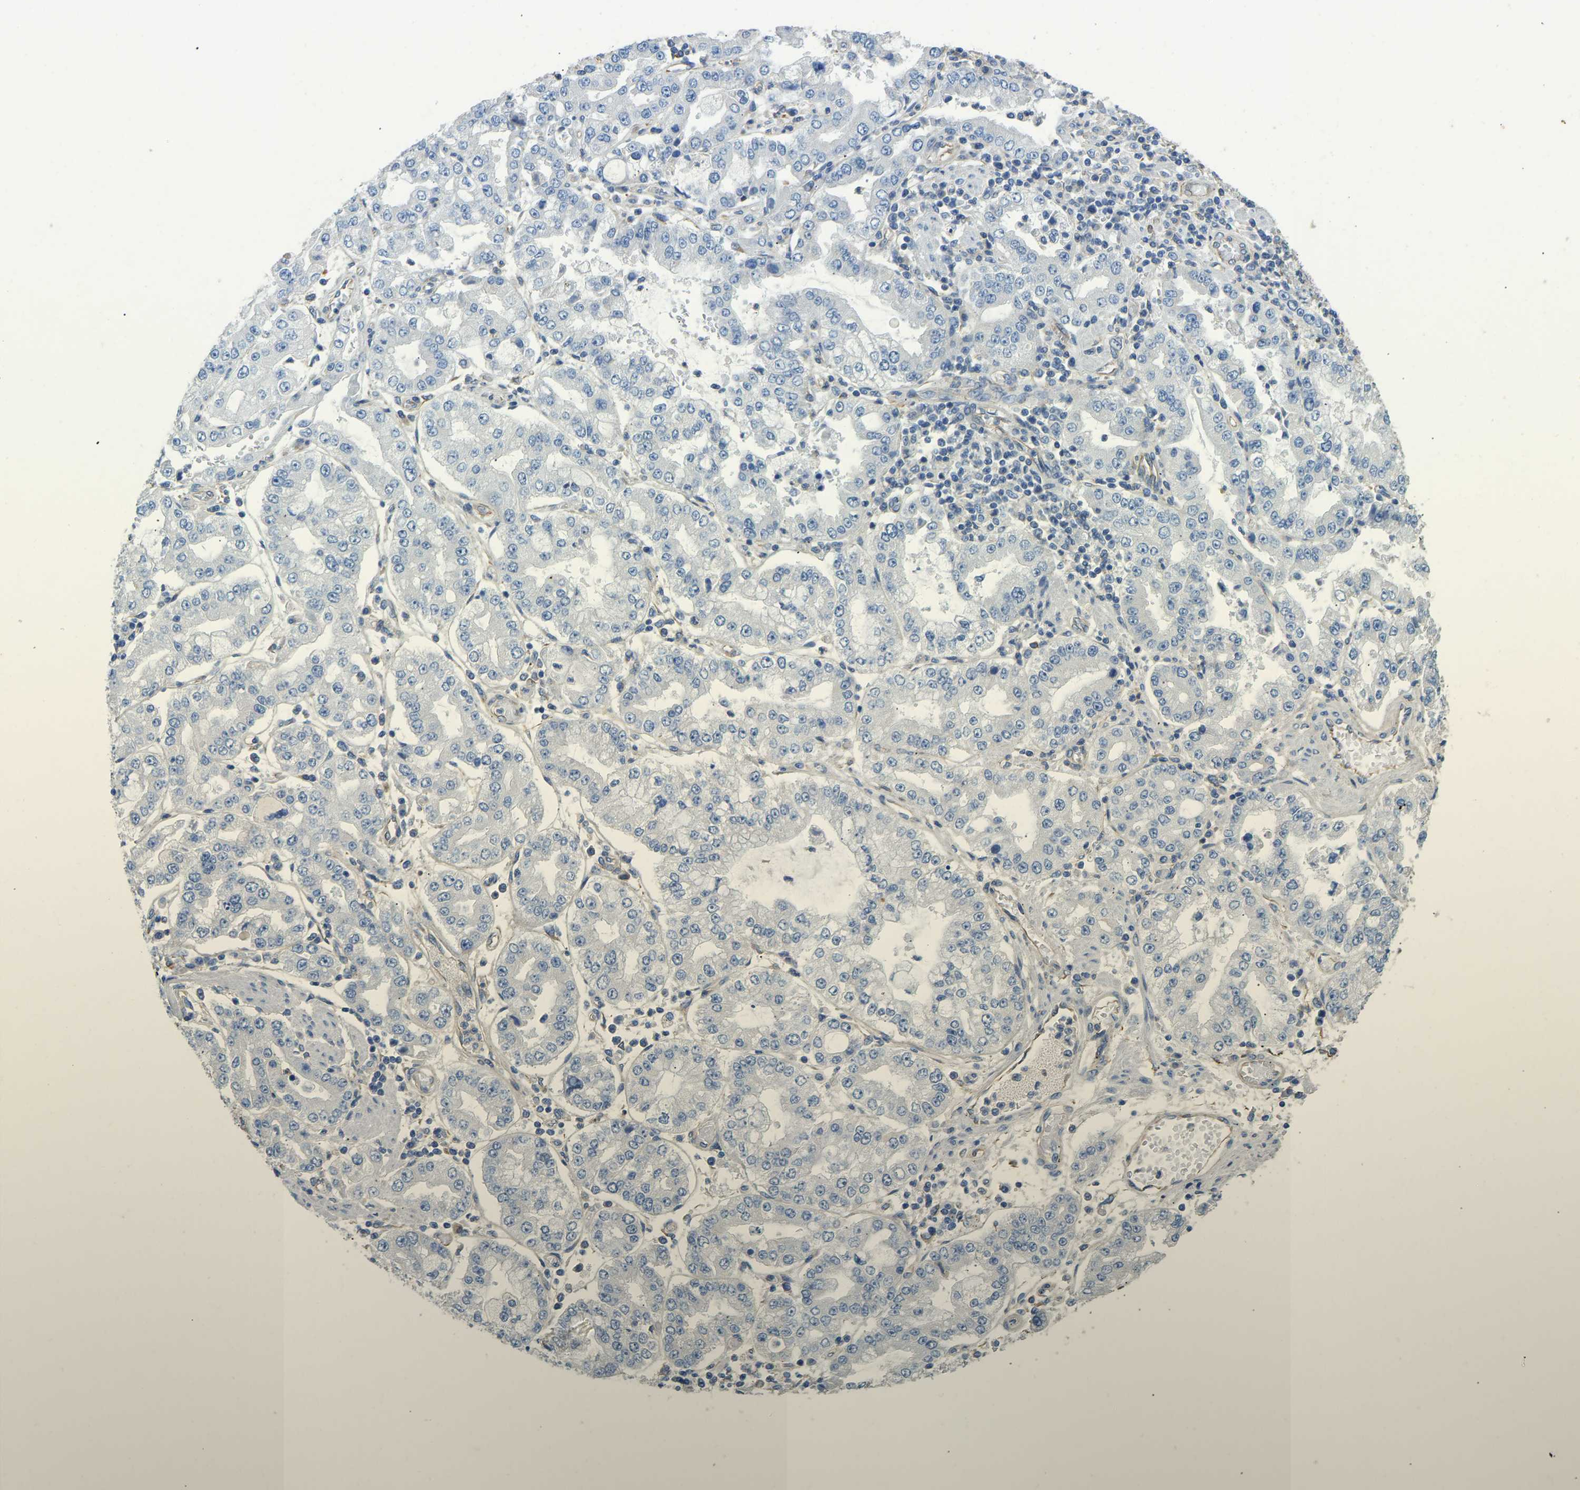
{"staining": {"intensity": "negative", "quantity": "none", "location": "none"}, "tissue": "stomach cancer", "cell_type": "Tumor cells", "image_type": "cancer", "snomed": [{"axis": "morphology", "description": "Adenocarcinoma, NOS"}, {"axis": "topography", "description": "Stomach"}], "caption": "There is no significant positivity in tumor cells of adenocarcinoma (stomach).", "gene": "TECTA", "patient": {"sex": "male", "age": 76}}